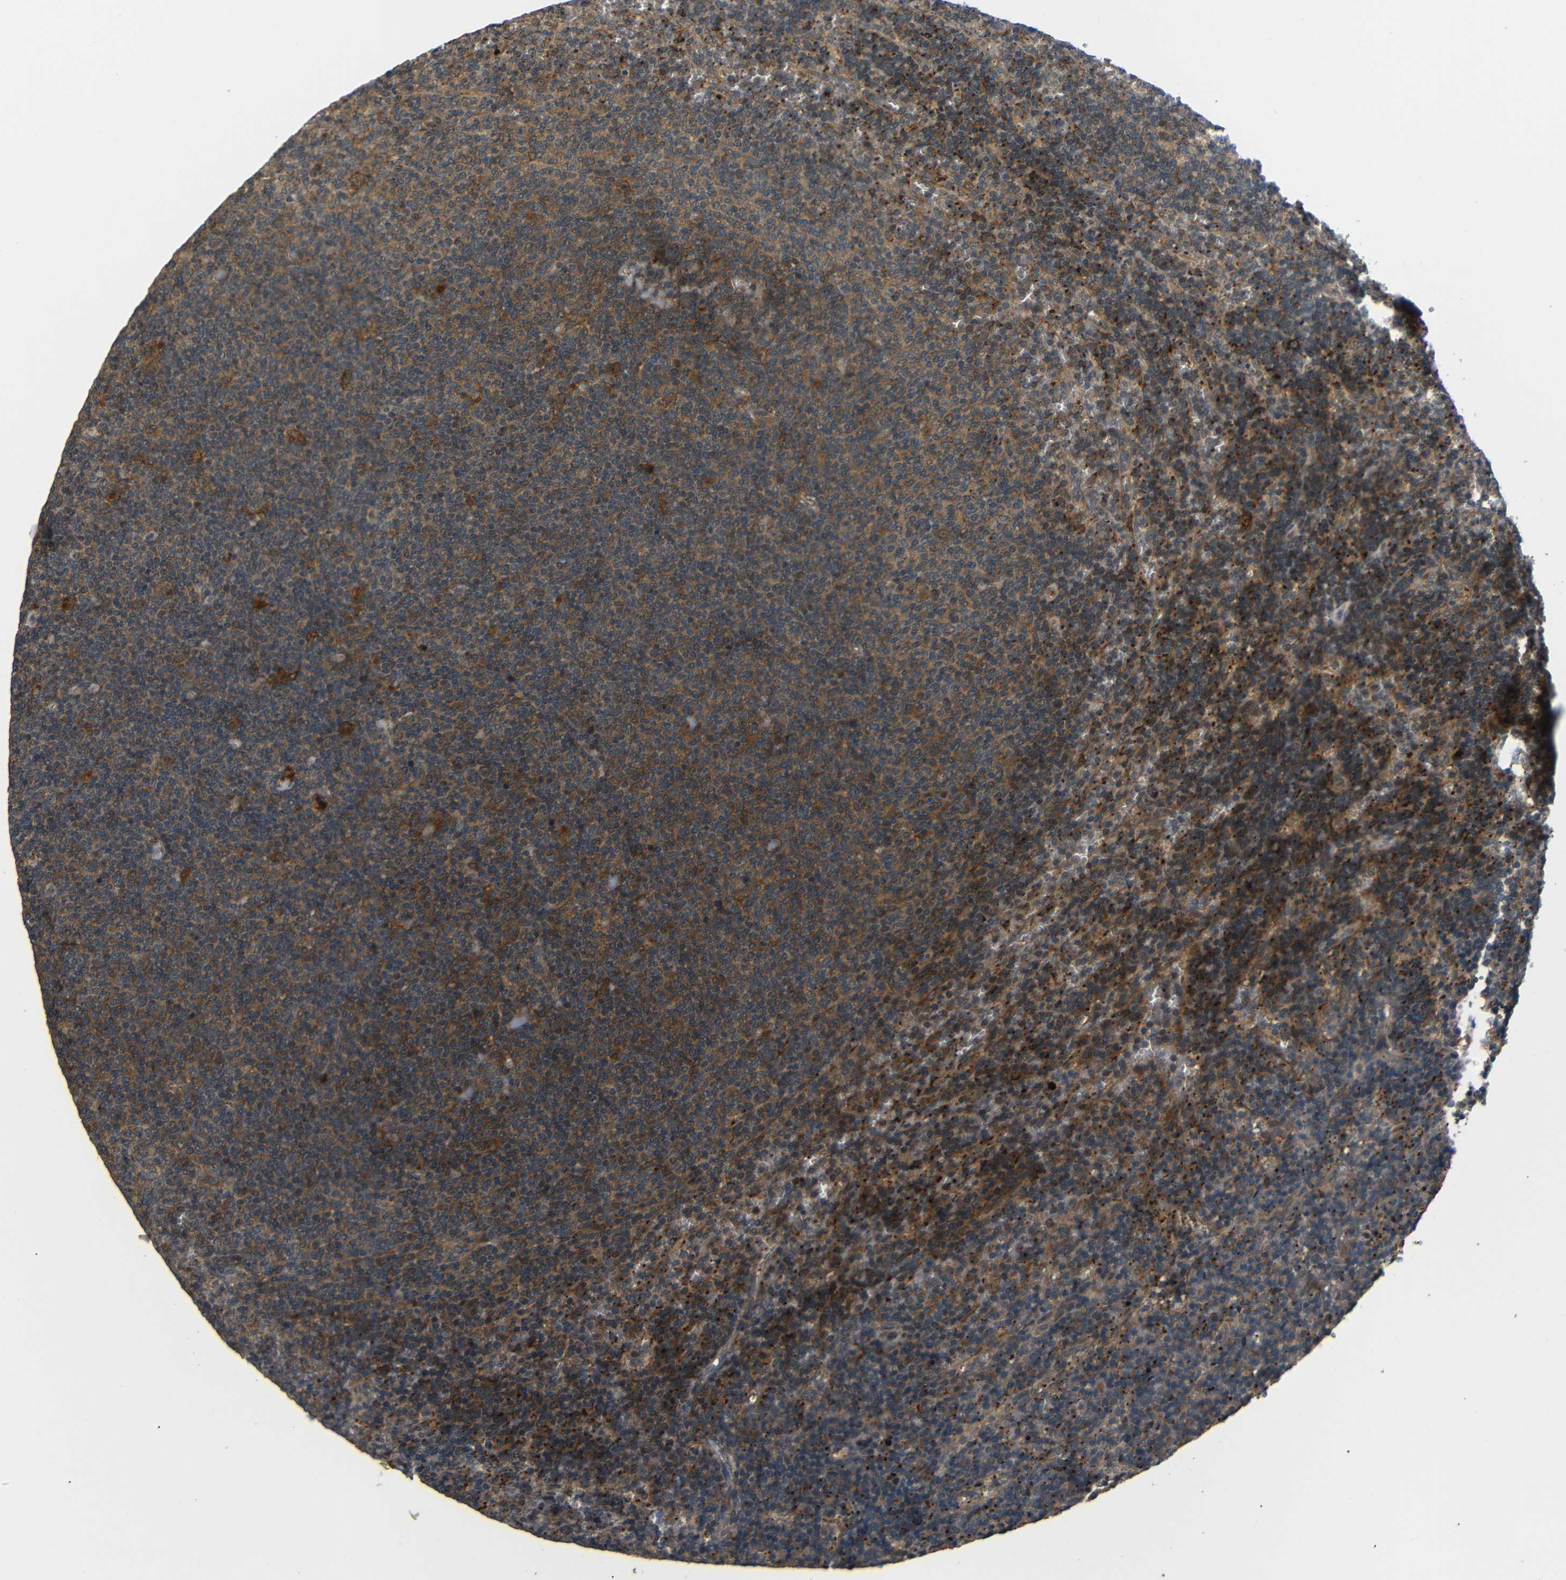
{"staining": {"intensity": "moderate", "quantity": ">75%", "location": "cytoplasmic/membranous"}, "tissue": "lymphoma", "cell_type": "Tumor cells", "image_type": "cancer", "snomed": [{"axis": "morphology", "description": "Malignant lymphoma, non-Hodgkin's type, Low grade"}, {"axis": "topography", "description": "Spleen"}], "caption": "This is a photomicrograph of IHC staining of low-grade malignant lymphoma, non-Hodgkin's type, which shows moderate positivity in the cytoplasmic/membranous of tumor cells.", "gene": "EPHB2", "patient": {"sex": "female", "age": 50}}